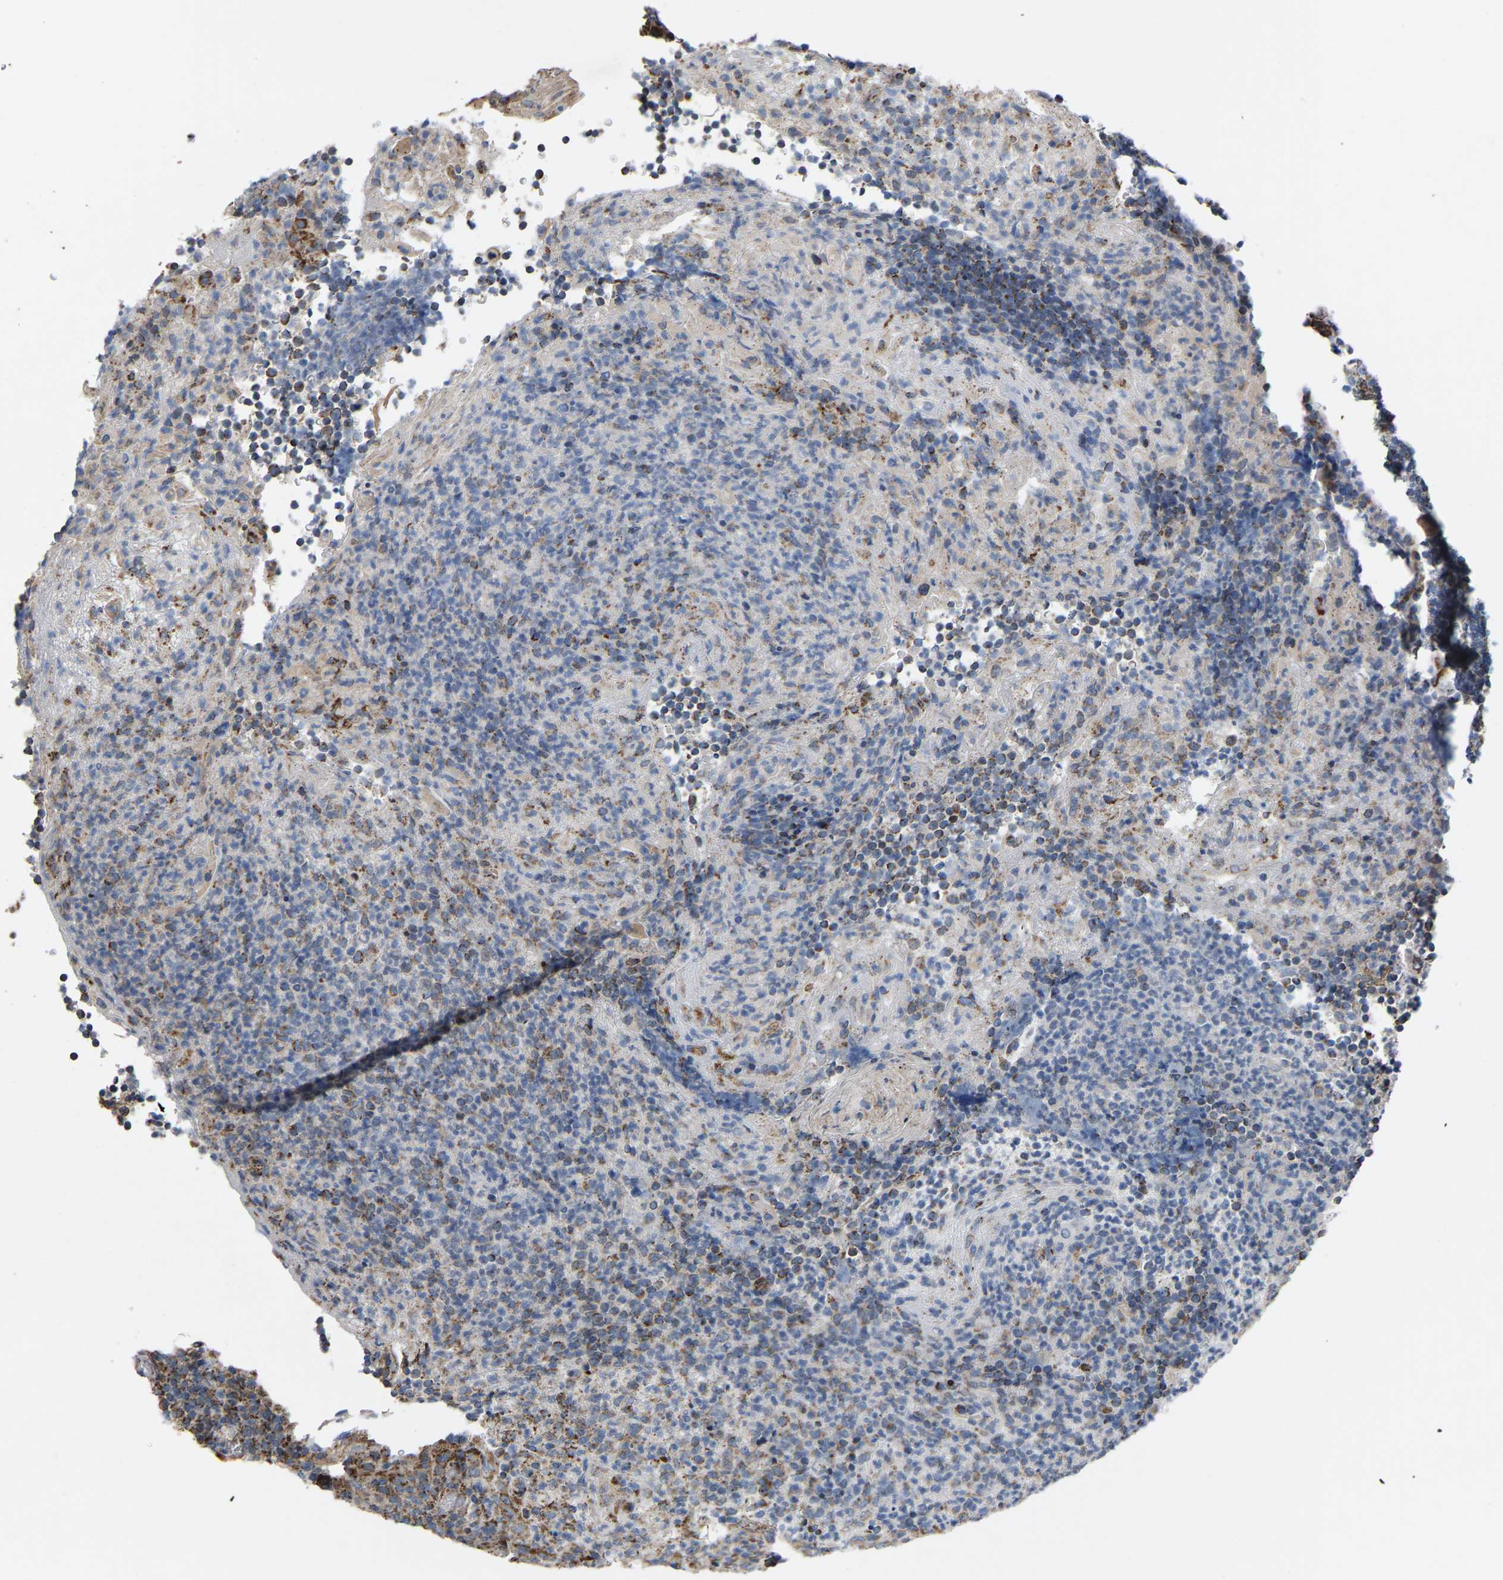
{"staining": {"intensity": "moderate", "quantity": ">75%", "location": "cytoplasmic/membranous"}, "tissue": "tonsil", "cell_type": "Germinal center cells", "image_type": "normal", "snomed": [{"axis": "morphology", "description": "Normal tissue, NOS"}, {"axis": "topography", "description": "Tonsil"}], "caption": "Protein staining by immunohistochemistry (IHC) shows moderate cytoplasmic/membranous expression in about >75% of germinal center cells in unremarkable tonsil.", "gene": "BCL10", "patient": {"sex": "male", "age": 37}}